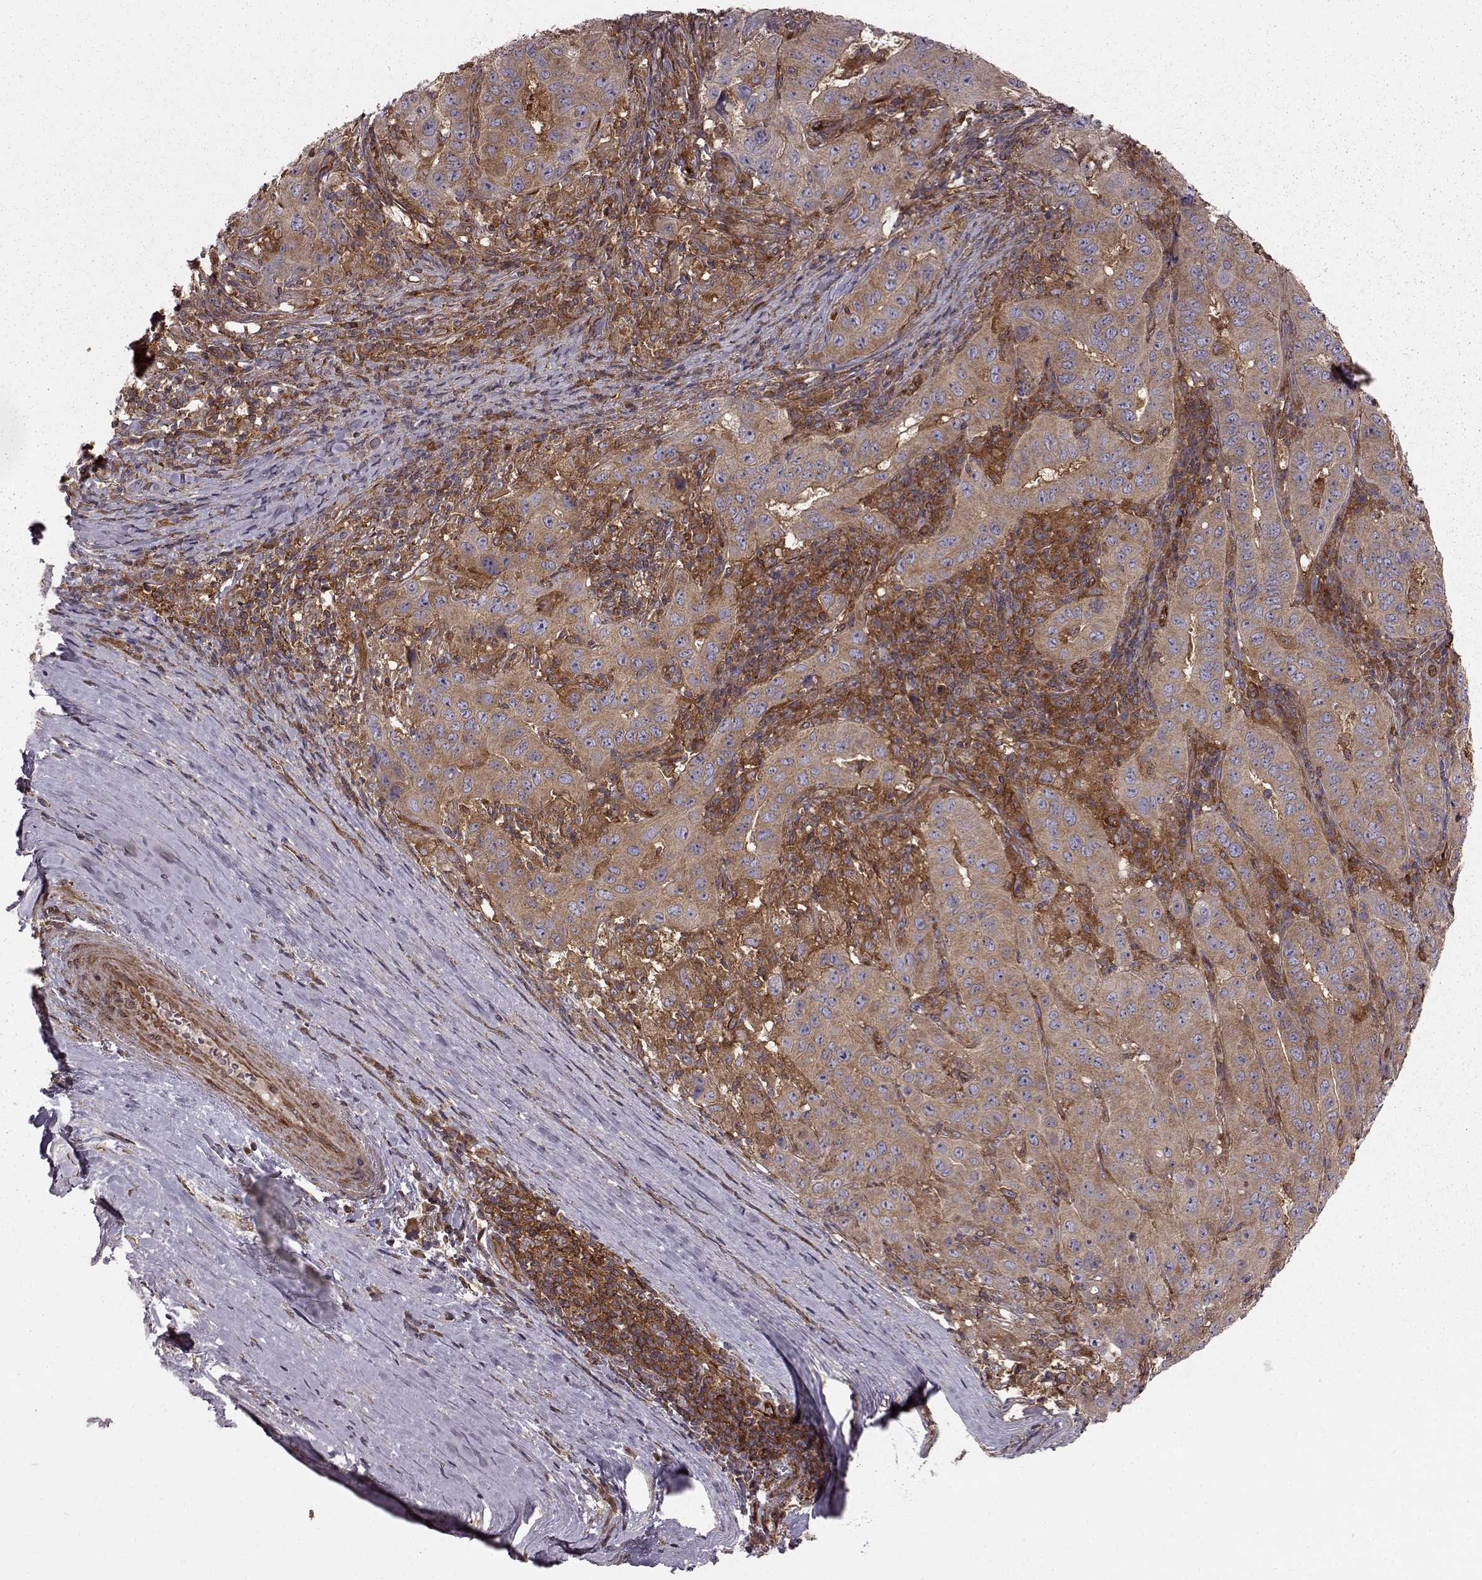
{"staining": {"intensity": "moderate", "quantity": ">75%", "location": "cytoplasmic/membranous"}, "tissue": "pancreatic cancer", "cell_type": "Tumor cells", "image_type": "cancer", "snomed": [{"axis": "morphology", "description": "Adenocarcinoma, NOS"}, {"axis": "topography", "description": "Pancreas"}], "caption": "Protein staining of pancreatic adenocarcinoma tissue displays moderate cytoplasmic/membranous expression in about >75% of tumor cells. (DAB IHC, brown staining for protein, blue staining for nuclei).", "gene": "RABGAP1", "patient": {"sex": "male", "age": 63}}